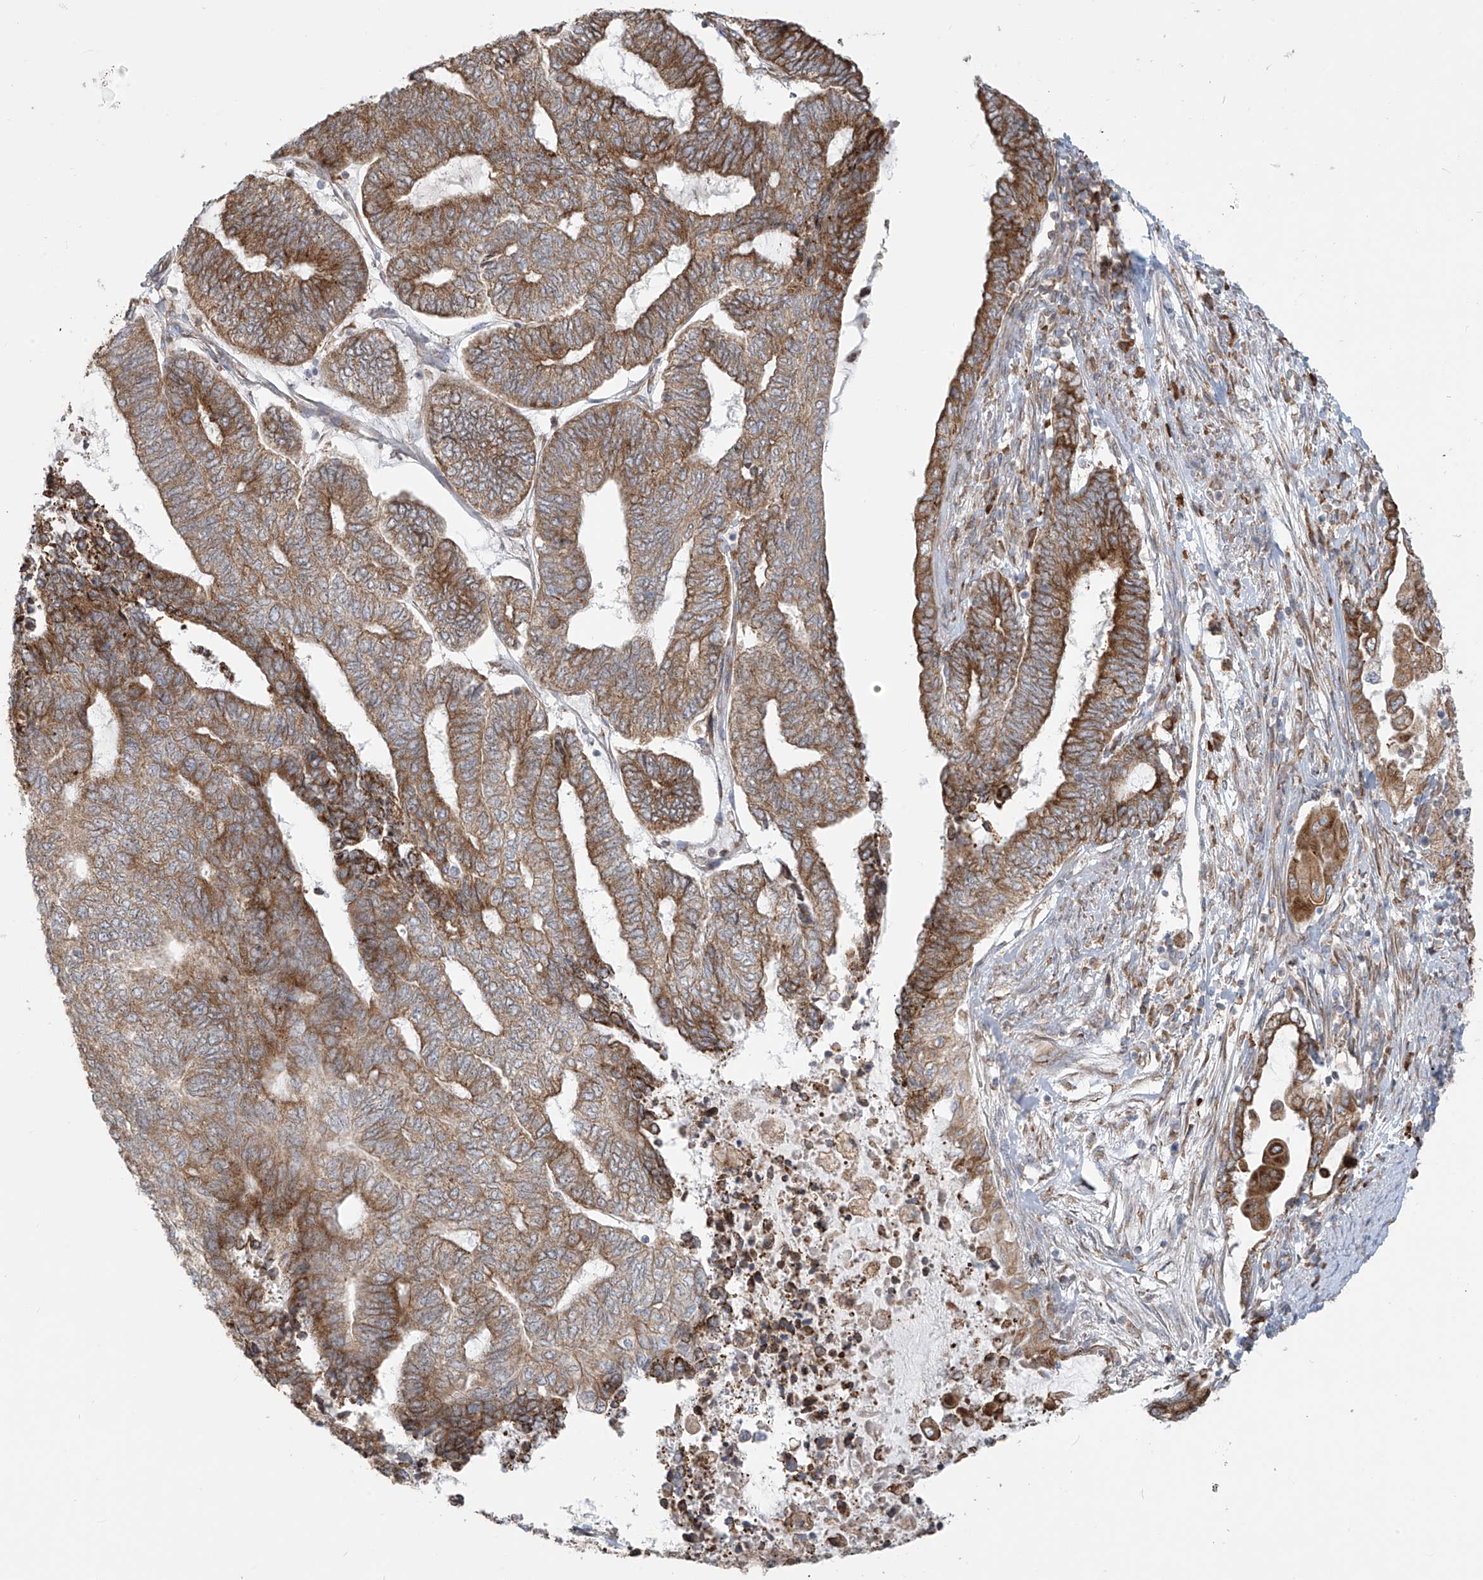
{"staining": {"intensity": "moderate", "quantity": ">75%", "location": "cytoplasmic/membranous"}, "tissue": "endometrial cancer", "cell_type": "Tumor cells", "image_type": "cancer", "snomed": [{"axis": "morphology", "description": "Adenocarcinoma, NOS"}, {"axis": "topography", "description": "Uterus"}, {"axis": "topography", "description": "Endometrium"}], "caption": "Protein analysis of endometrial cancer (adenocarcinoma) tissue shows moderate cytoplasmic/membranous positivity in about >75% of tumor cells.", "gene": "KATNIP", "patient": {"sex": "female", "age": 70}}